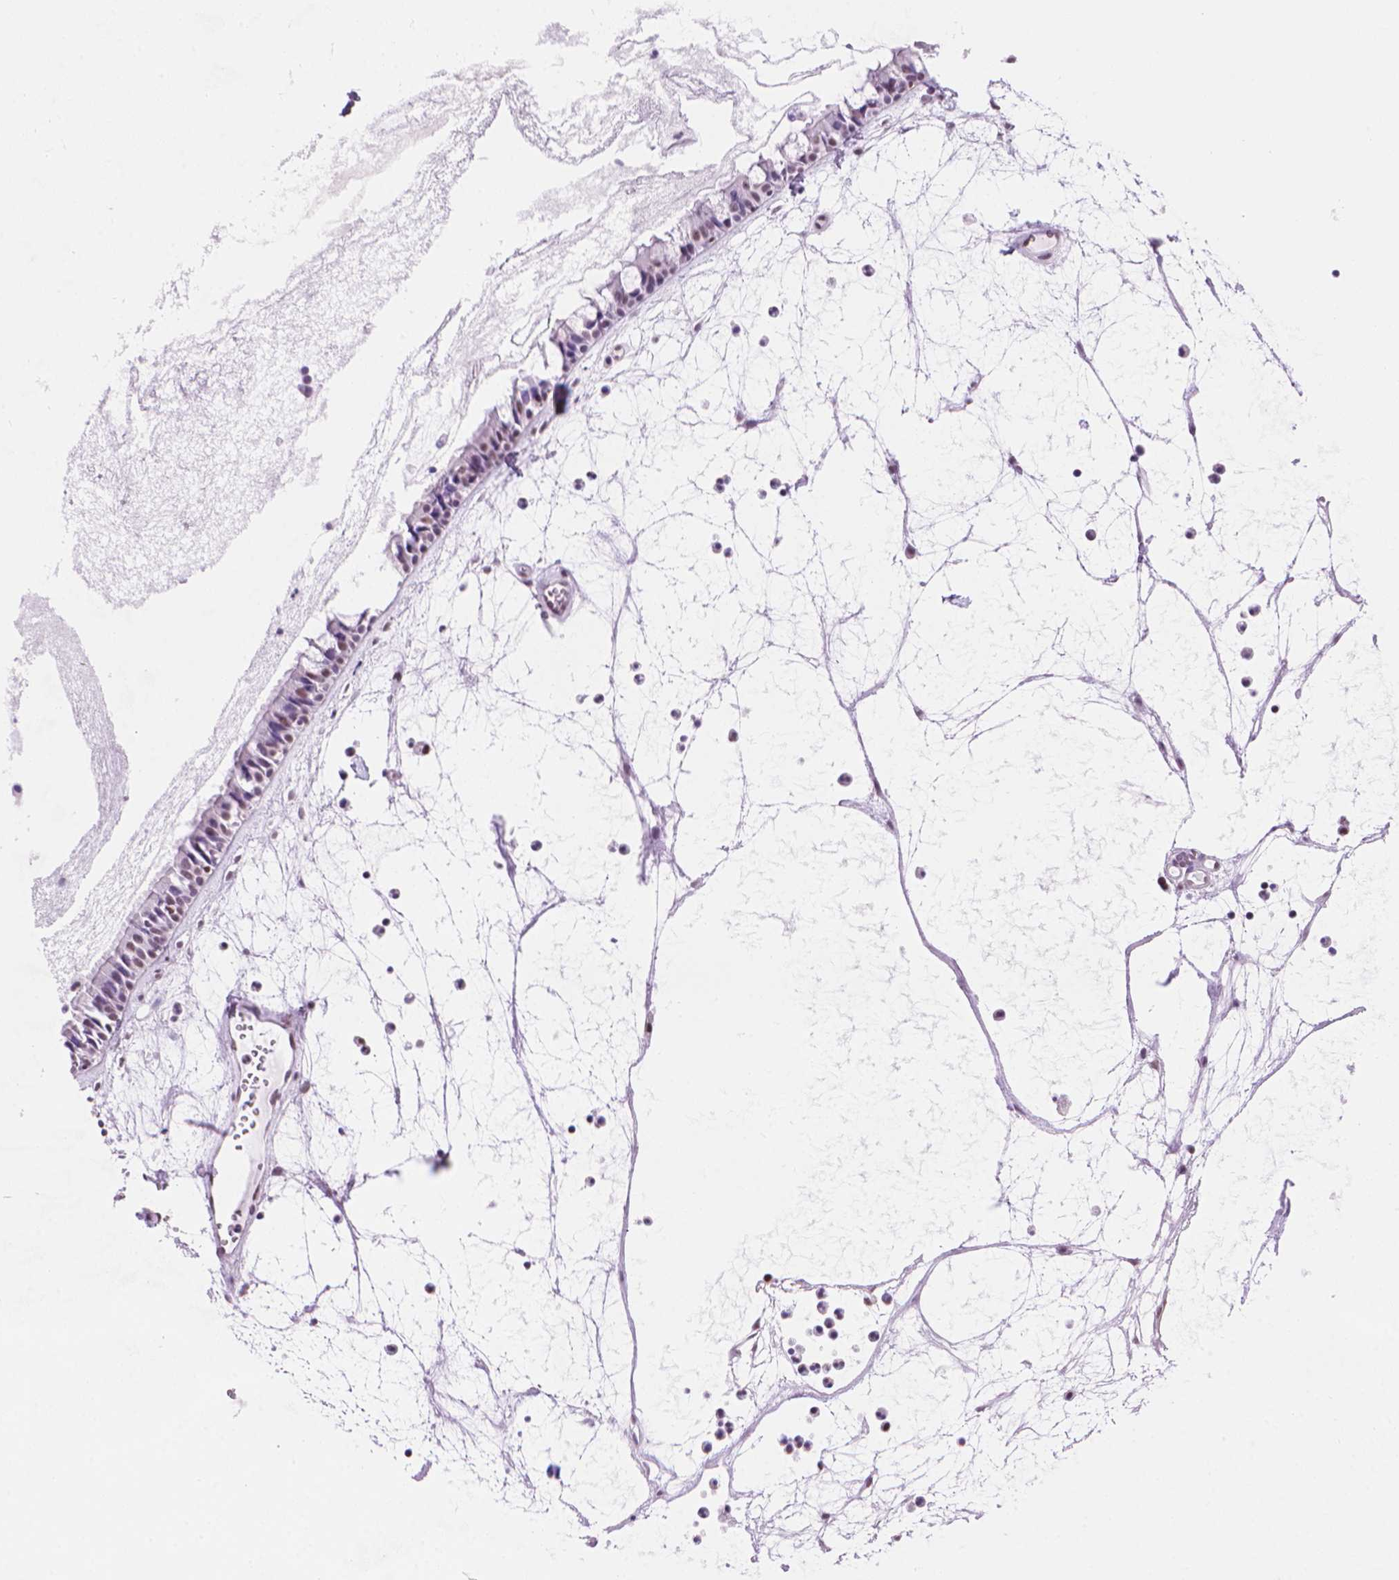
{"staining": {"intensity": "moderate", "quantity": "25%-75%", "location": "nuclear"}, "tissue": "nasopharynx", "cell_type": "Respiratory epithelial cells", "image_type": "normal", "snomed": [{"axis": "morphology", "description": "Normal tissue, NOS"}, {"axis": "topography", "description": "Nasopharynx"}], "caption": "Unremarkable nasopharynx was stained to show a protein in brown. There is medium levels of moderate nuclear expression in about 25%-75% of respiratory epithelial cells. Nuclei are stained in blue.", "gene": "UBN1", "patient": {"sex": "male", "age": 31}}